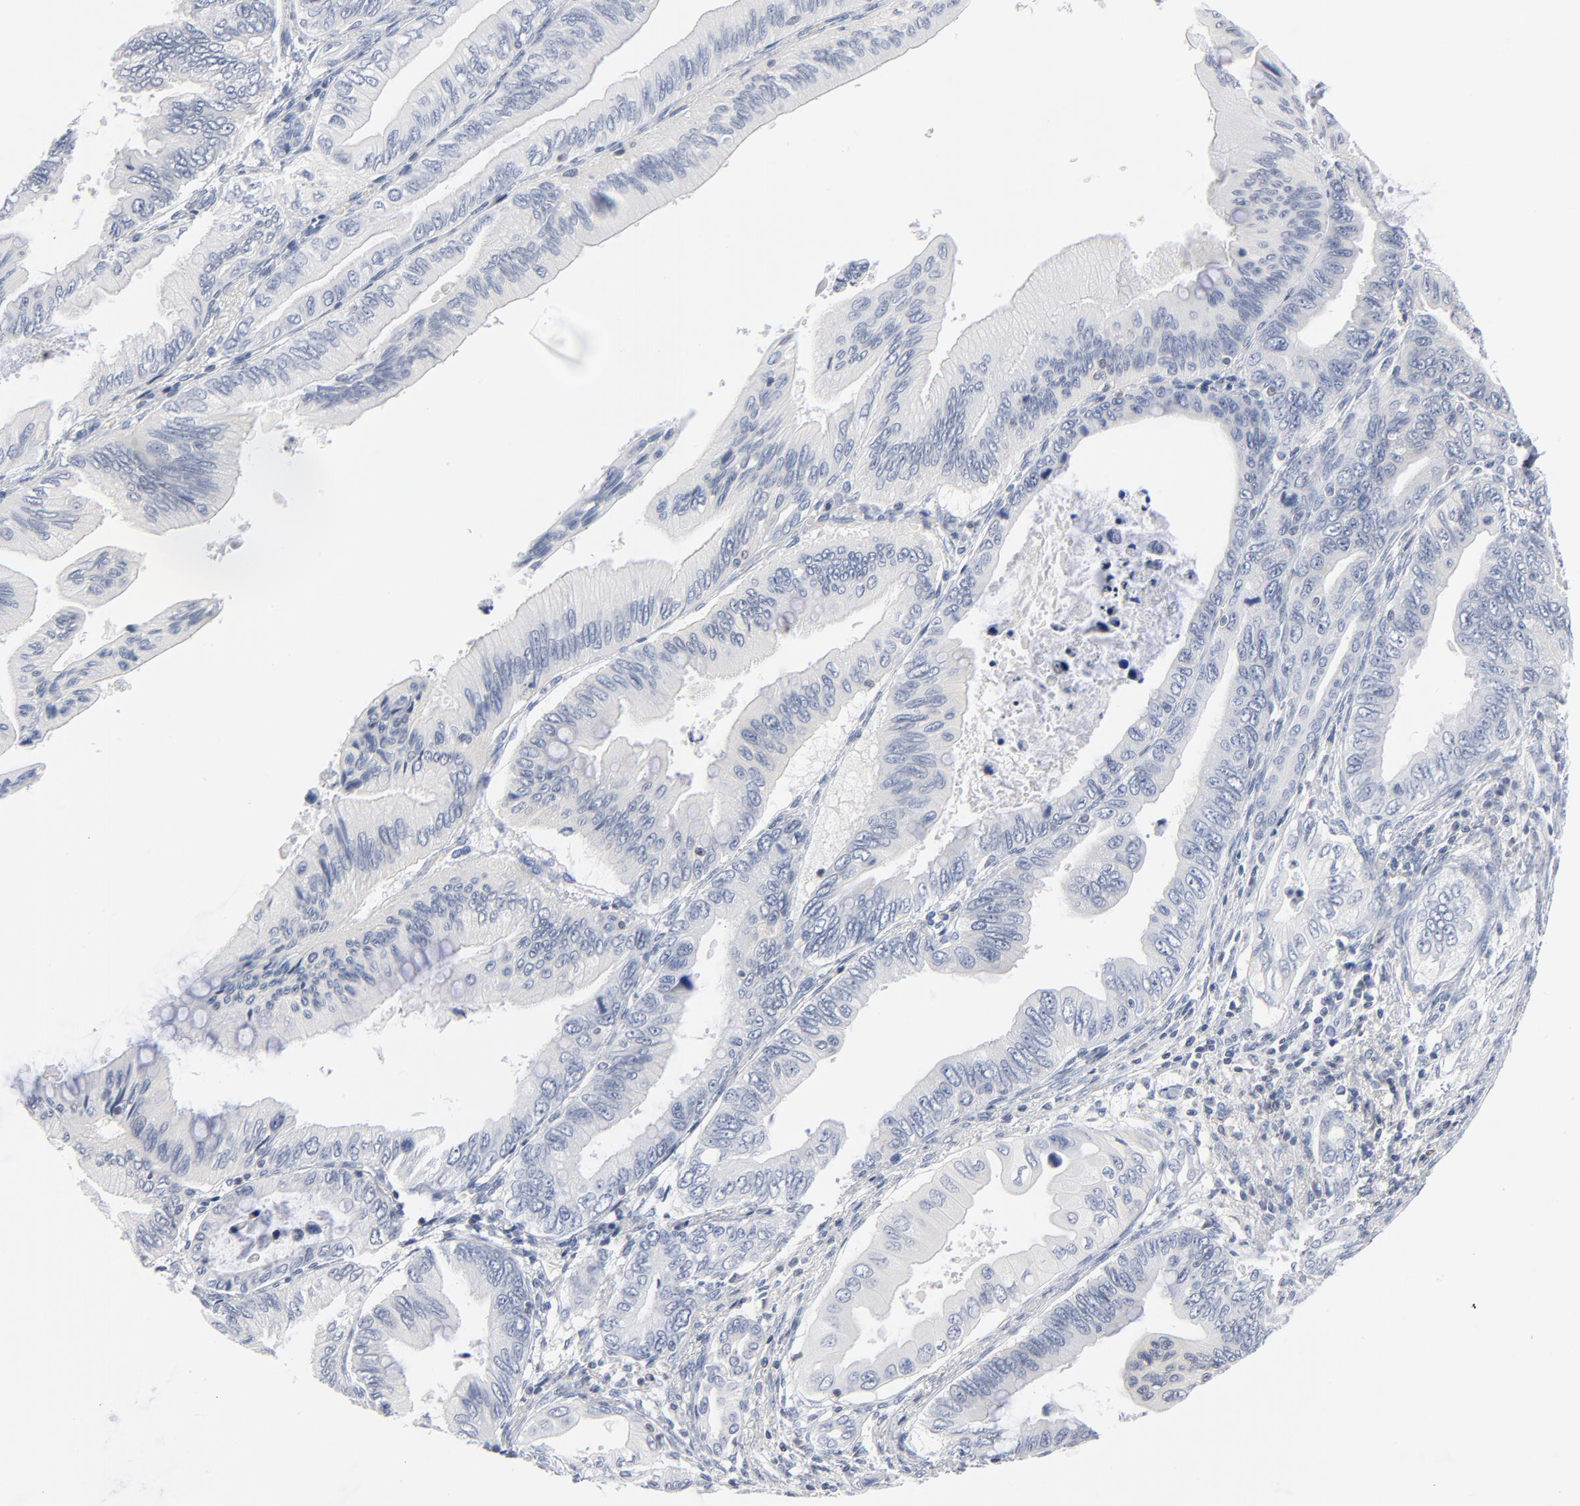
{"staining": {"intensity": "negative", "quantity": "none", "location": "none"}, "tissue": "pancreatic cancer", "cell_type": "Tumor cells", "image_type": "cancer", "snomed": [{"axis": "morphology", "description": "Adenocarcinoma, NOS"}, {"axis": "topography", "description": "Pancreas"}], "caption": "A high-resolution photomicrograph shows IHC staining of pancreatic adenocarcinoma, which displays no significant positivity in tumor cells.", "gene": "PTK2B", "patient": {"sex": "female", "age": 66}}